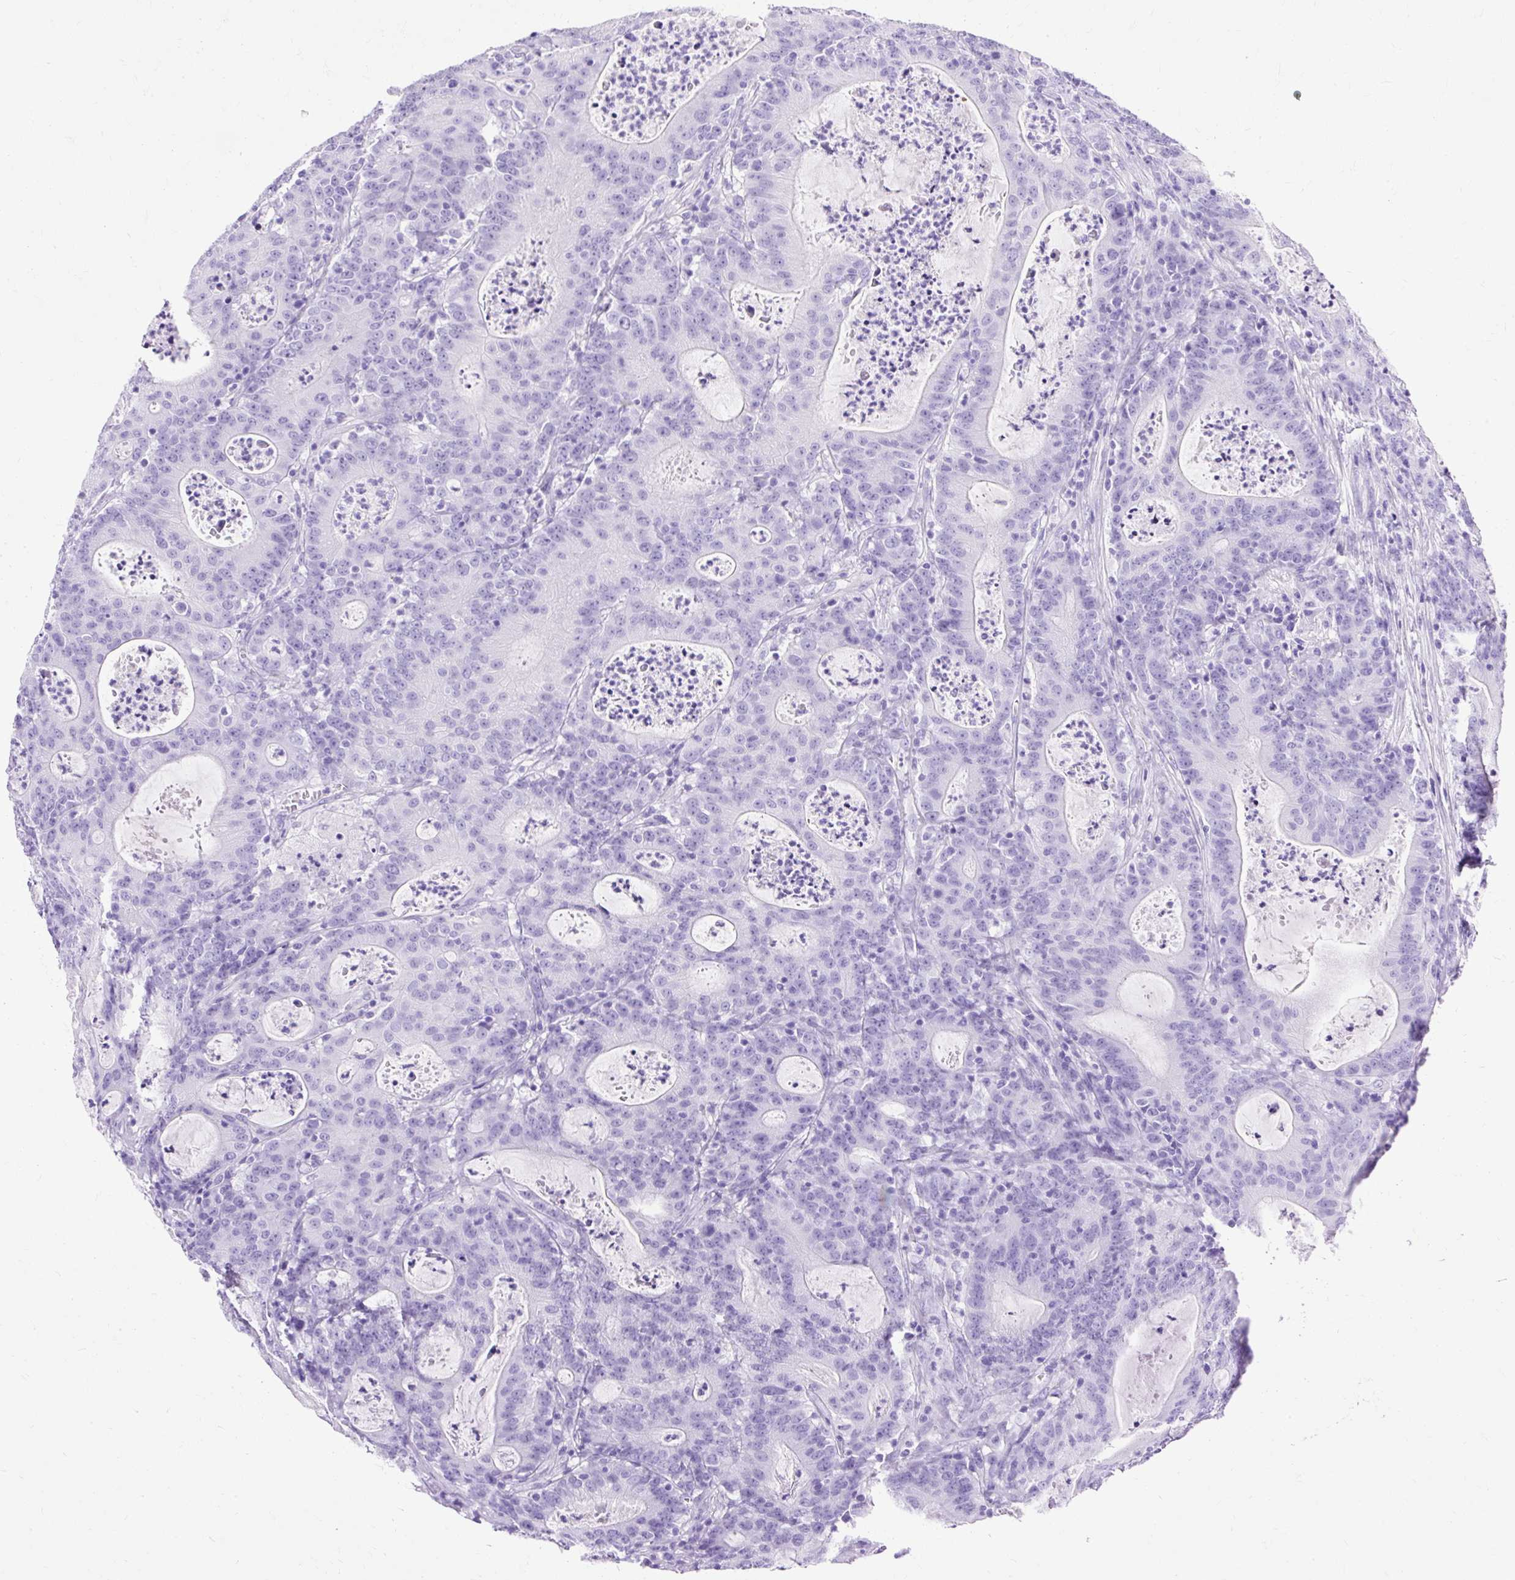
{"staining": {"intensity": "negative", "quantity": "none", "location": "none"}, "tissue": "colorectal cancer", "cell_type": "Tumor cells", "image_type": "cancer", "snomed": [{"axis": "morphology", "description": "Adenocarcinoma, NOS"}, {"axis": "topography", "description": "Colon"}], "caption": "This image is of colorectal cancer stained with IHC to label a protein in brown with the nuclei are counter-stained blue. There is no positivity in tumor cells. (Stains: DAB (3,3'-diaminobenzidine) IHC with hematoxylin counter stain, Microscopy: brightfield microscopy at high magnification).", "gene": "SLC8A2", "patient": {"sex": "male", "age": 83}}